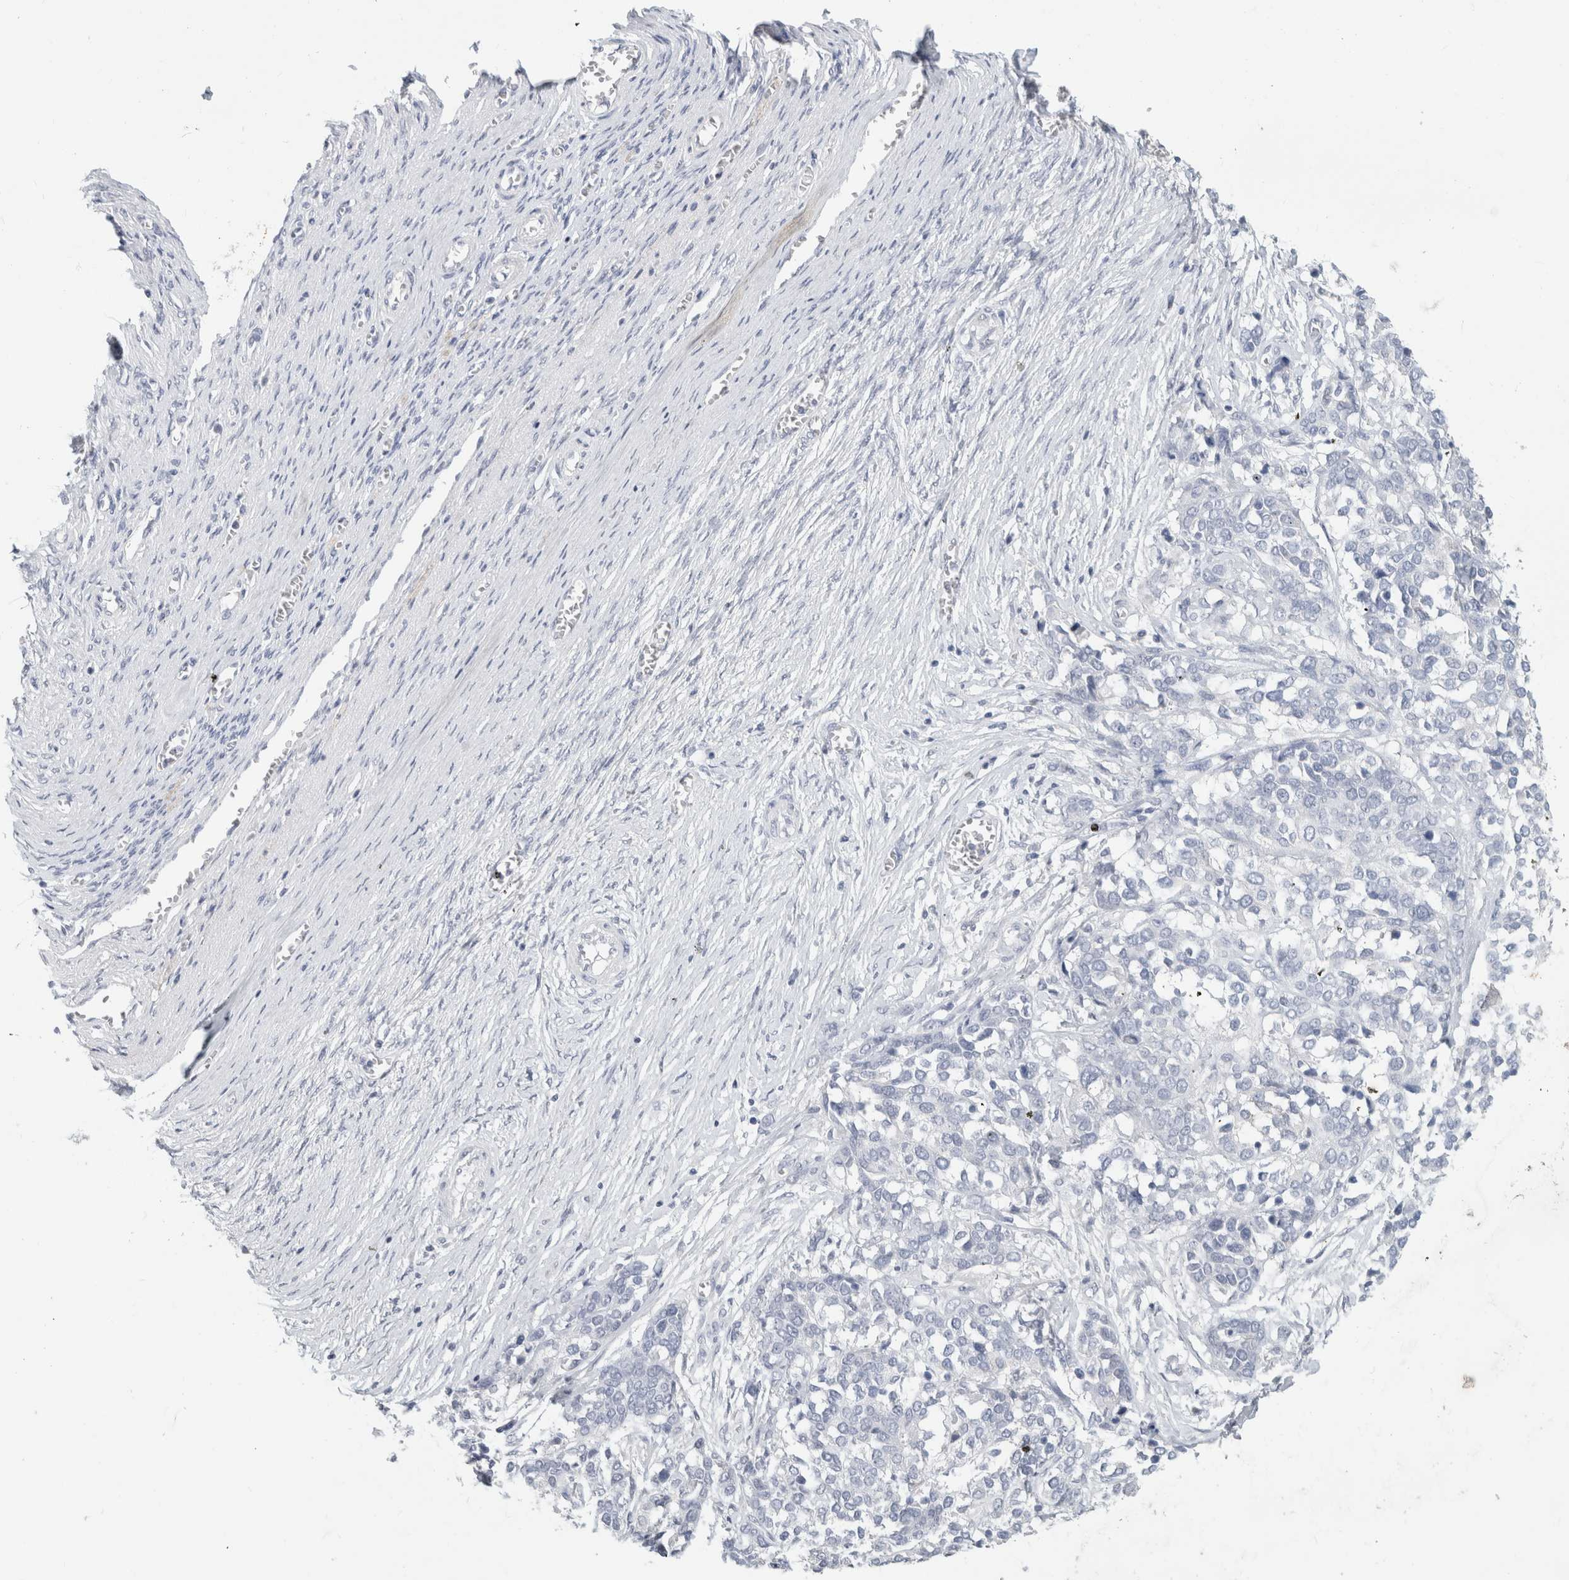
{"staining": {"intensity": "negative", "quantity": "none", "location": "none"}, "tissue": "ovarian cancer", "cell_type": "Tumor cells", "image_type": "cancer", "snomed": [{"axis": "morphology", "description": "Cystadenocarcinoma, serous, NOS"}, {"axis": "topography", "description": "Ovary"}], "caption": "Tumor cells are negative for protein expression in human ovarian serous cystadenocarcinoma.", "gene": "BCAN", "patient": {"sex": "female", "age": 44}}